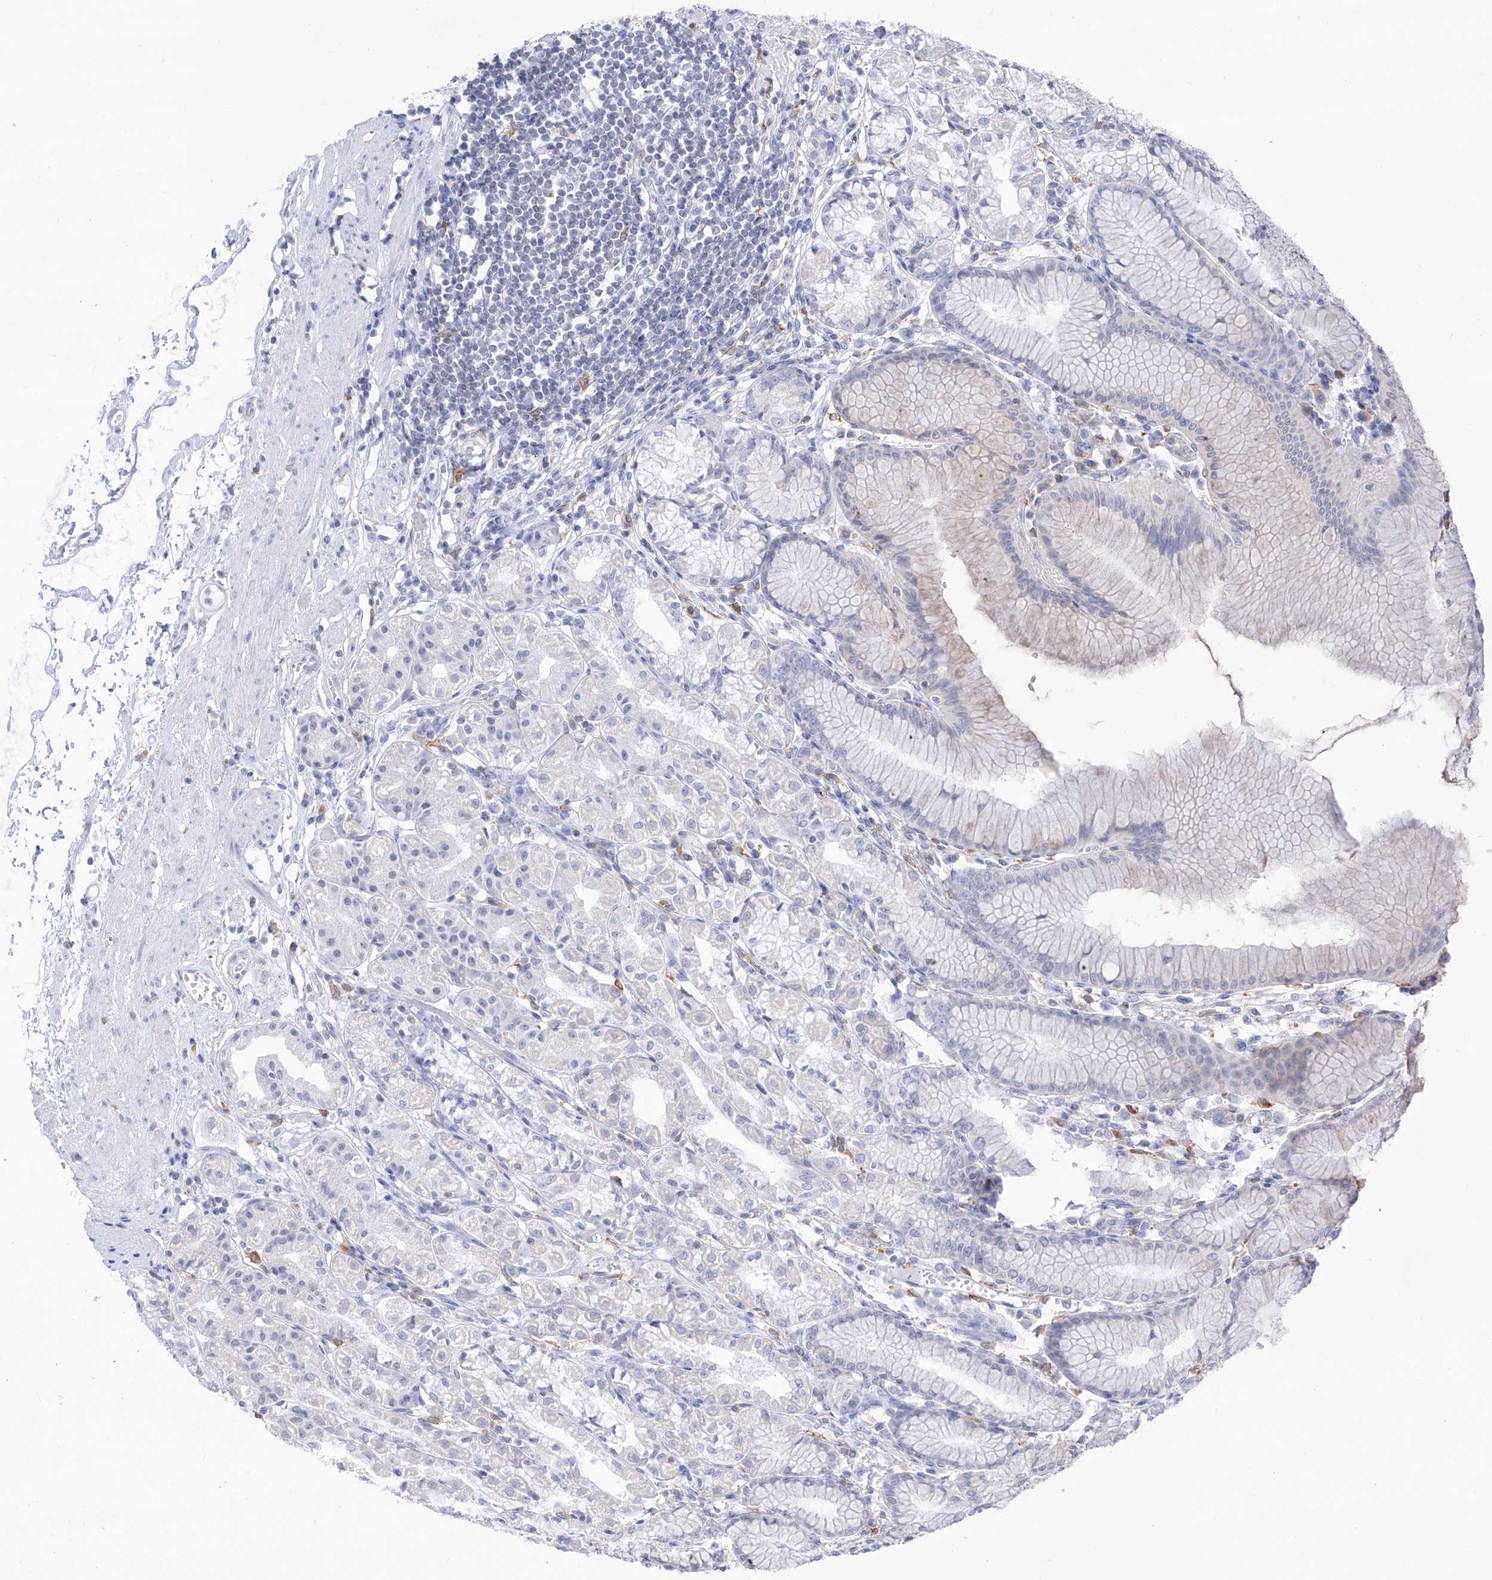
{"staining": {"intensity": "negative", "quantity": "none", "location": "none"}, "tissue": "stomach", "cell_type": "Glandular cells", "image_type": "normal", "snomed": [{"axis": "morphology", "description": "Normal tissue, NOS"}, {"axis": "topography", "description": "Stomach"}], "caption": "The IHC micrograph has no significant expression in glandular cells of stomach. (DAB immunohistochemistry (IHC), high magnification).", "gene": "TBXAS1", "patient": {"sex": "female", "age": 57}}